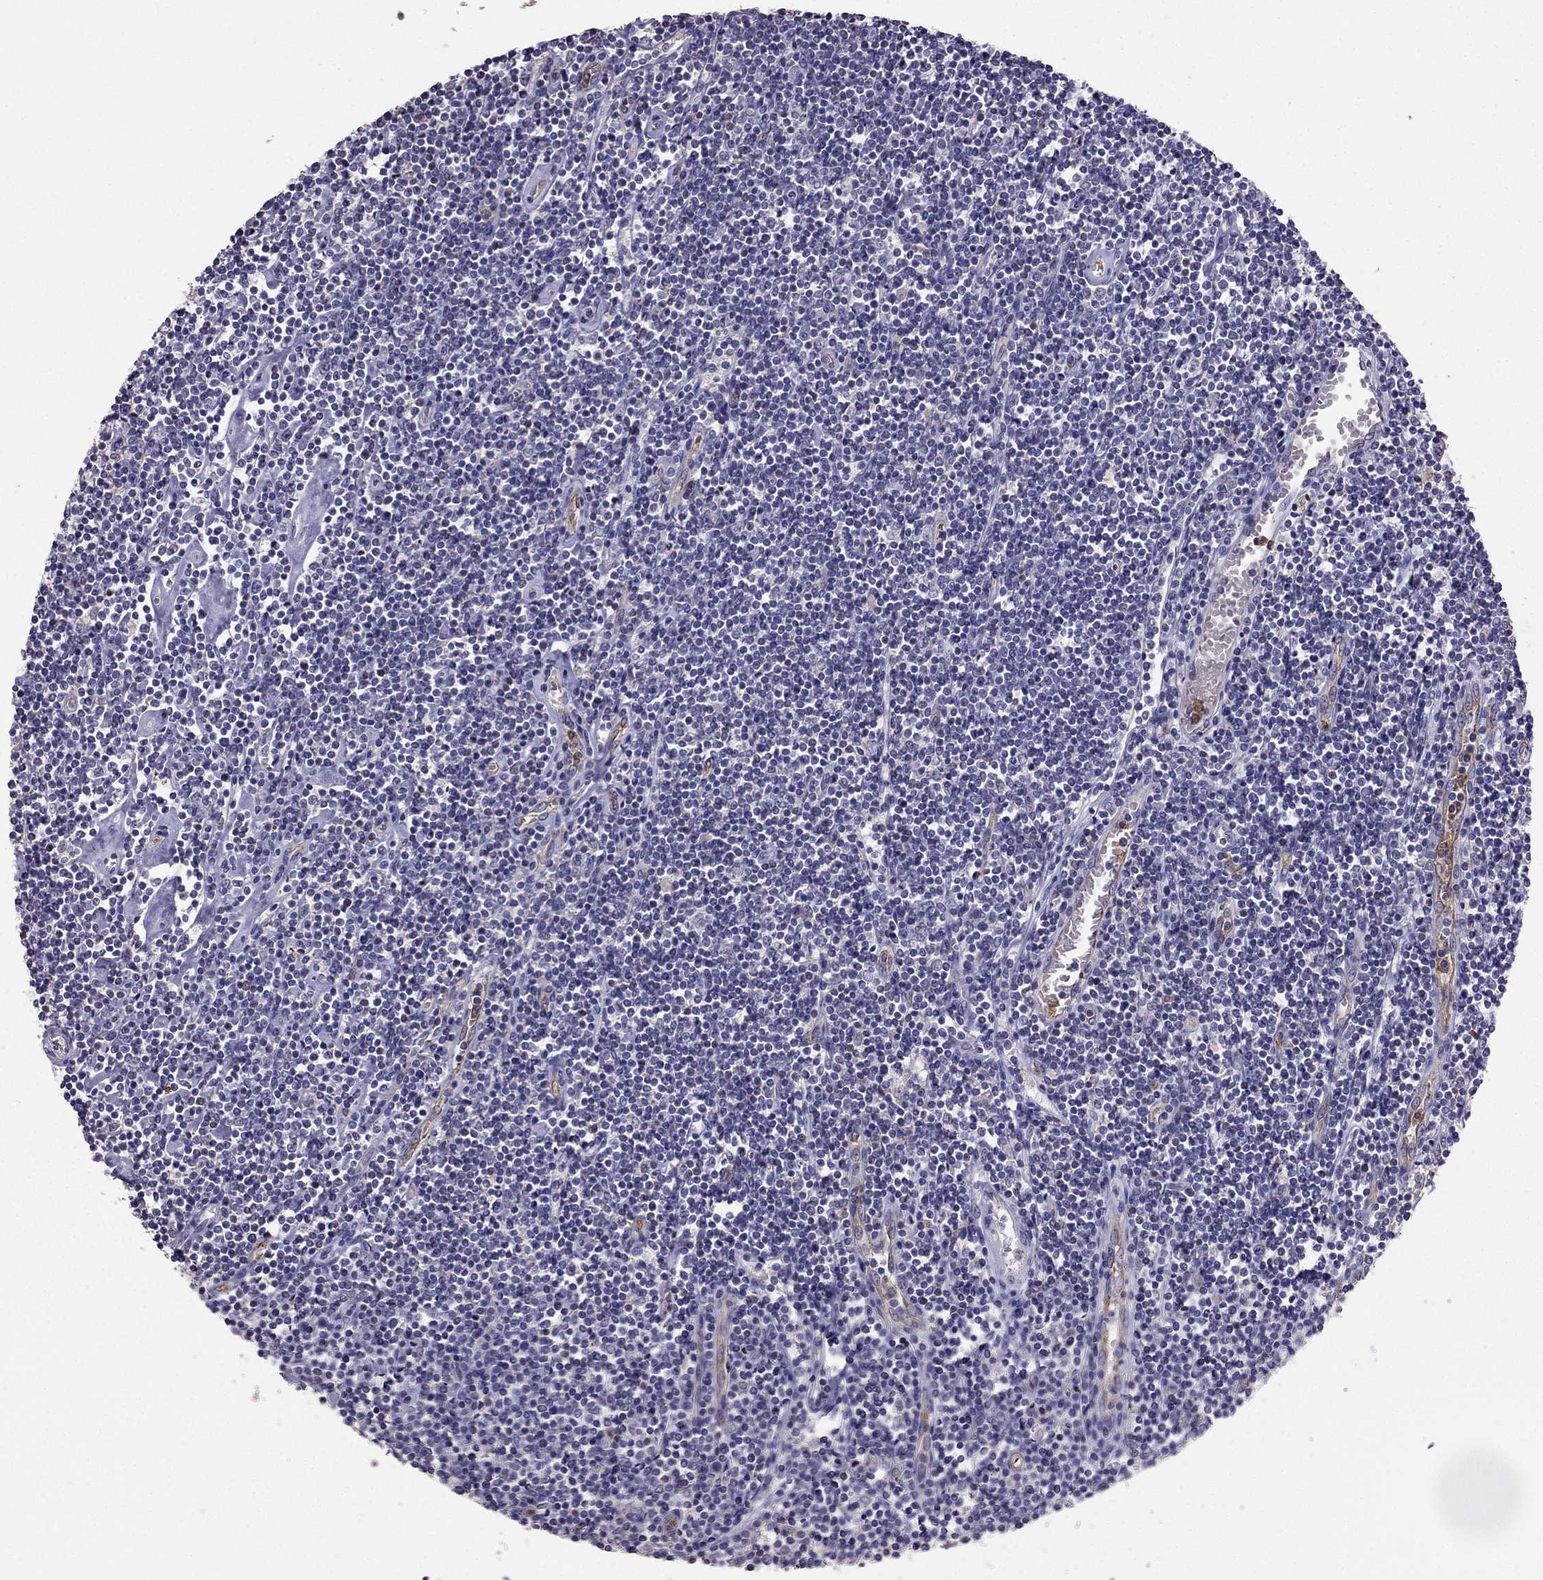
{"staining": {"intensity": "negative", "quantity": "none", "location": "none"}, "tissue": "lymphoma", "cell_type": "Tumor cells", "image_type": "cancer", "snomed": [{"axis": "morphology", "description": "Hodgkin's disease, NOS"}, {"axis": "topography", "description": "Lymph node"}], "caption": "Photomicrograph shows no significant protein expression in tumor cells of Hodgkin's disease.", "gene": "RFLNB", "patient": {"sex": "male", "age": 40}}